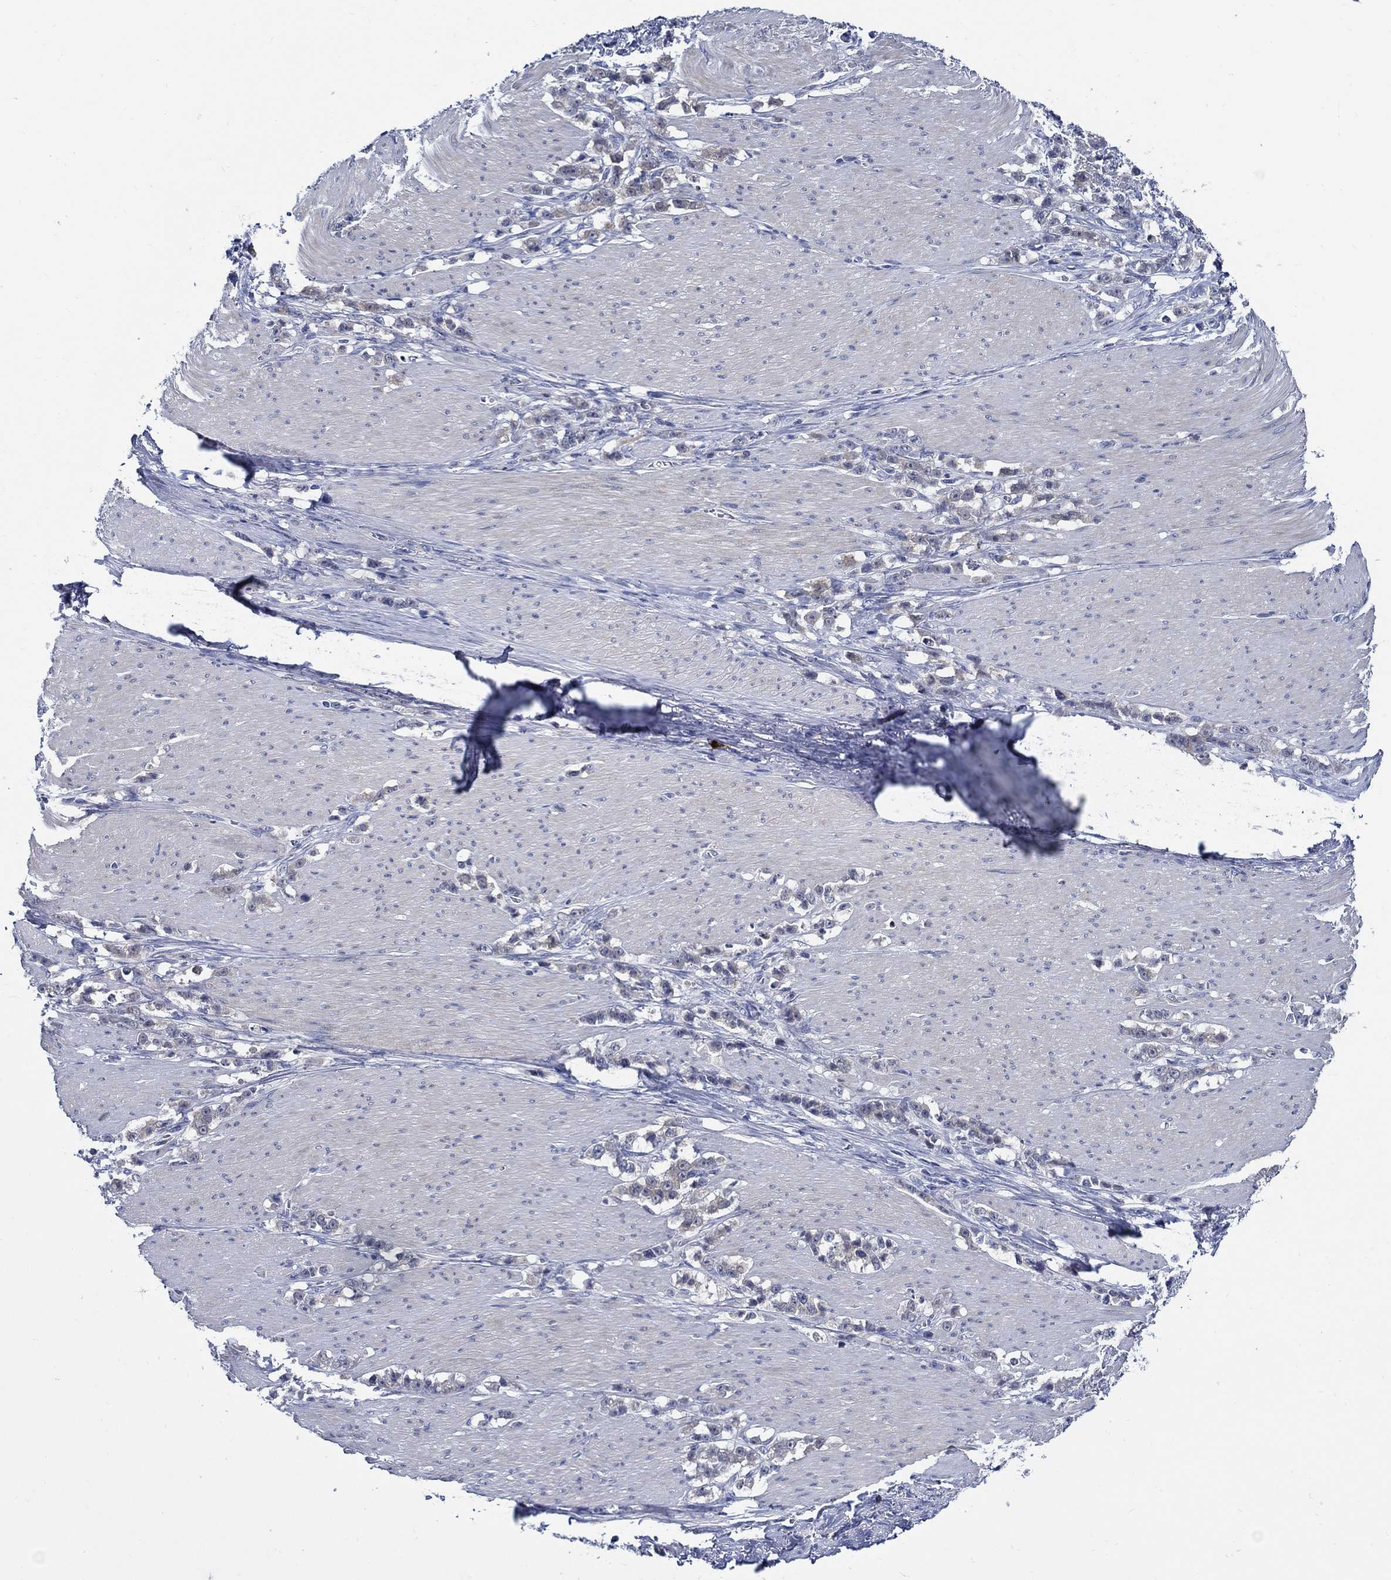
{"staining": {"intensity": "negative", "quantity": "none", "location": "none"}, "tissue": "stomach cancer", "cell_type": "Tumor cells", "image_type": "cancer", "snomed": [{"axis": "morphology", "description": "Adenocarcinoma, NOS"}, {"axis": "topography", "description": "Stomach, lower"}], "caption": "Human stomach cancer (adenocarcinoma) stained for a protein using IHC displays no expression in tumor cells.", "gene": "ALOX12", "patient": {"sex": "male", "age": 88}}